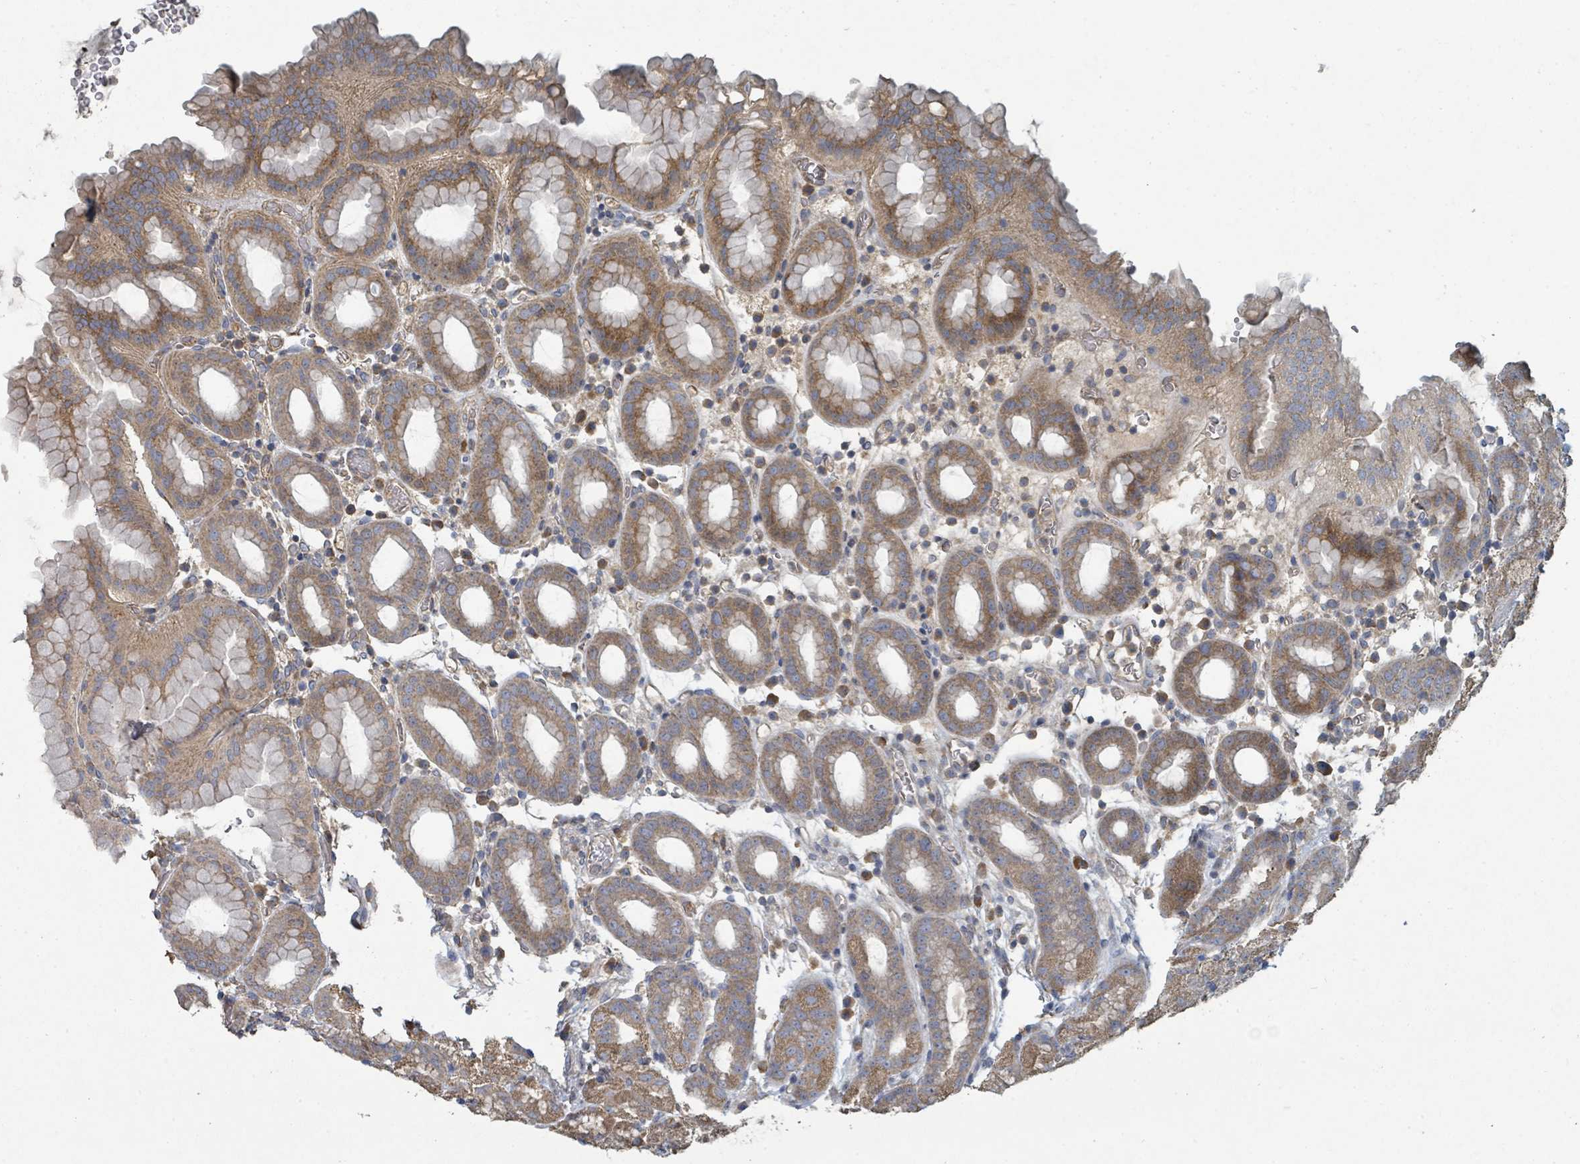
{"staining": {"intensity": "moderate", "quantity": ">75%", "location": "cytoplasmic/membranous"}, "tissue": "stomach", "cell_type": "Glandular cells", "image_type": "normal", "snomed": [{"axis": "morphology", "description": "Normal tissue, NOS"}, {"axis": "topography", "description": "Stomach, upper"}, {"axis": "topography", "description": "Stomach, lower"}, {"axis": "topography", "description": "Small intestine"}], "caption": "Glandular cells show medium levels of moderate cytoplasmic/membranous positivity in approximately >75% of cells in normal stomach.", "gene": "WDFY1", "patient": {"sex": "male", "age": 68}}